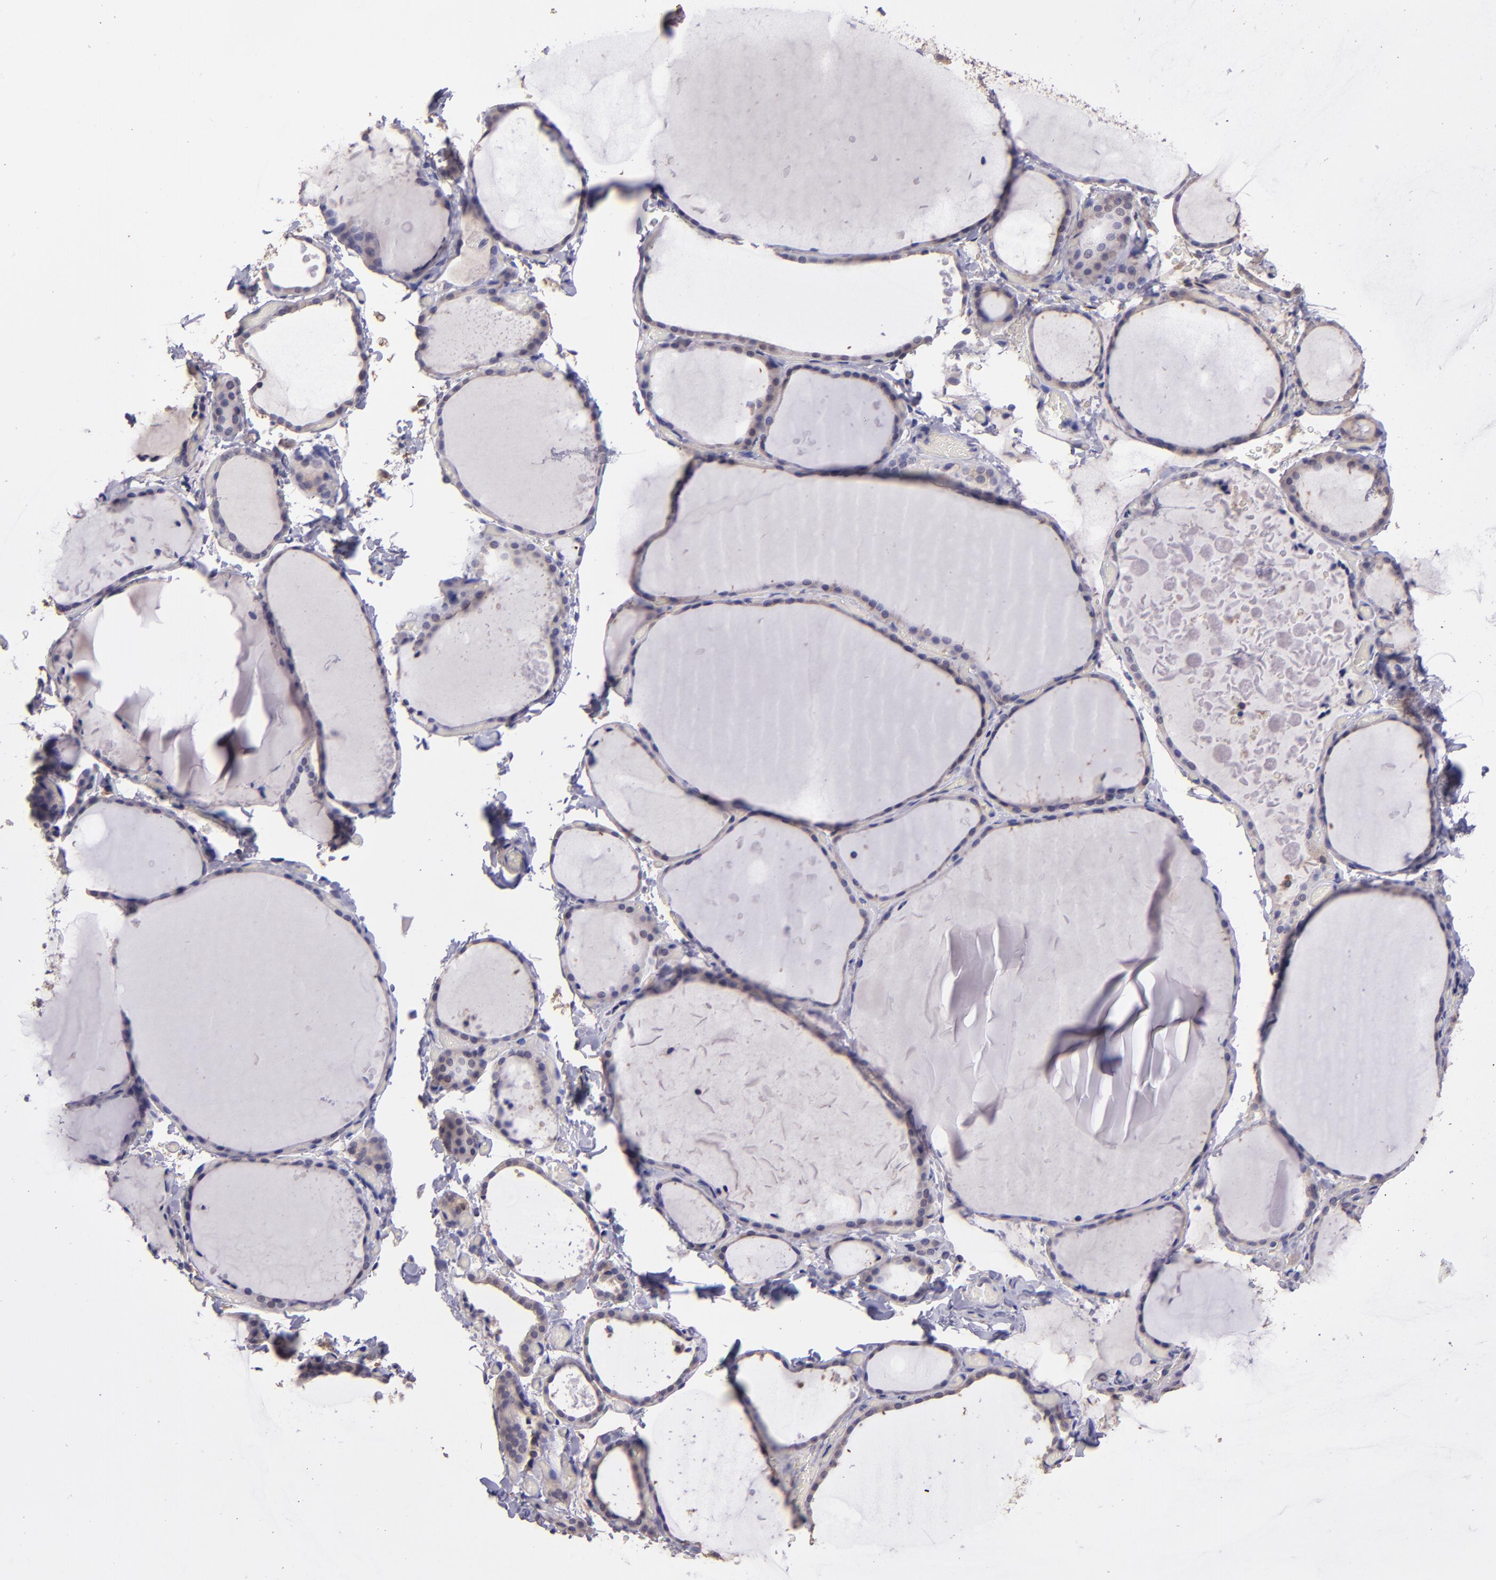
{"staining": {"intensity": "weak", "quantity": "25%-75%", "location": "cytoplasmic/membranous"}, "tissue": "thyroid gland", "cell_type": "Glandular cells", "image_type": "normal", "snomed": [{"axis": "morphology", "description": "Normal tissue, NOS"}, {"axis": "topography", "description": "Thyroid gland"}], "caption": "This image displays benign thyroid gland stained with immunohistochemistry (IHC) to label a protein in brown. The cytoplasmic/membranous of glandular cells show weak positivity for the protein. Nuclei are counter-stained blue.", "gene": "PAPPA", "patient": {"sex": "female", "age": 22}}